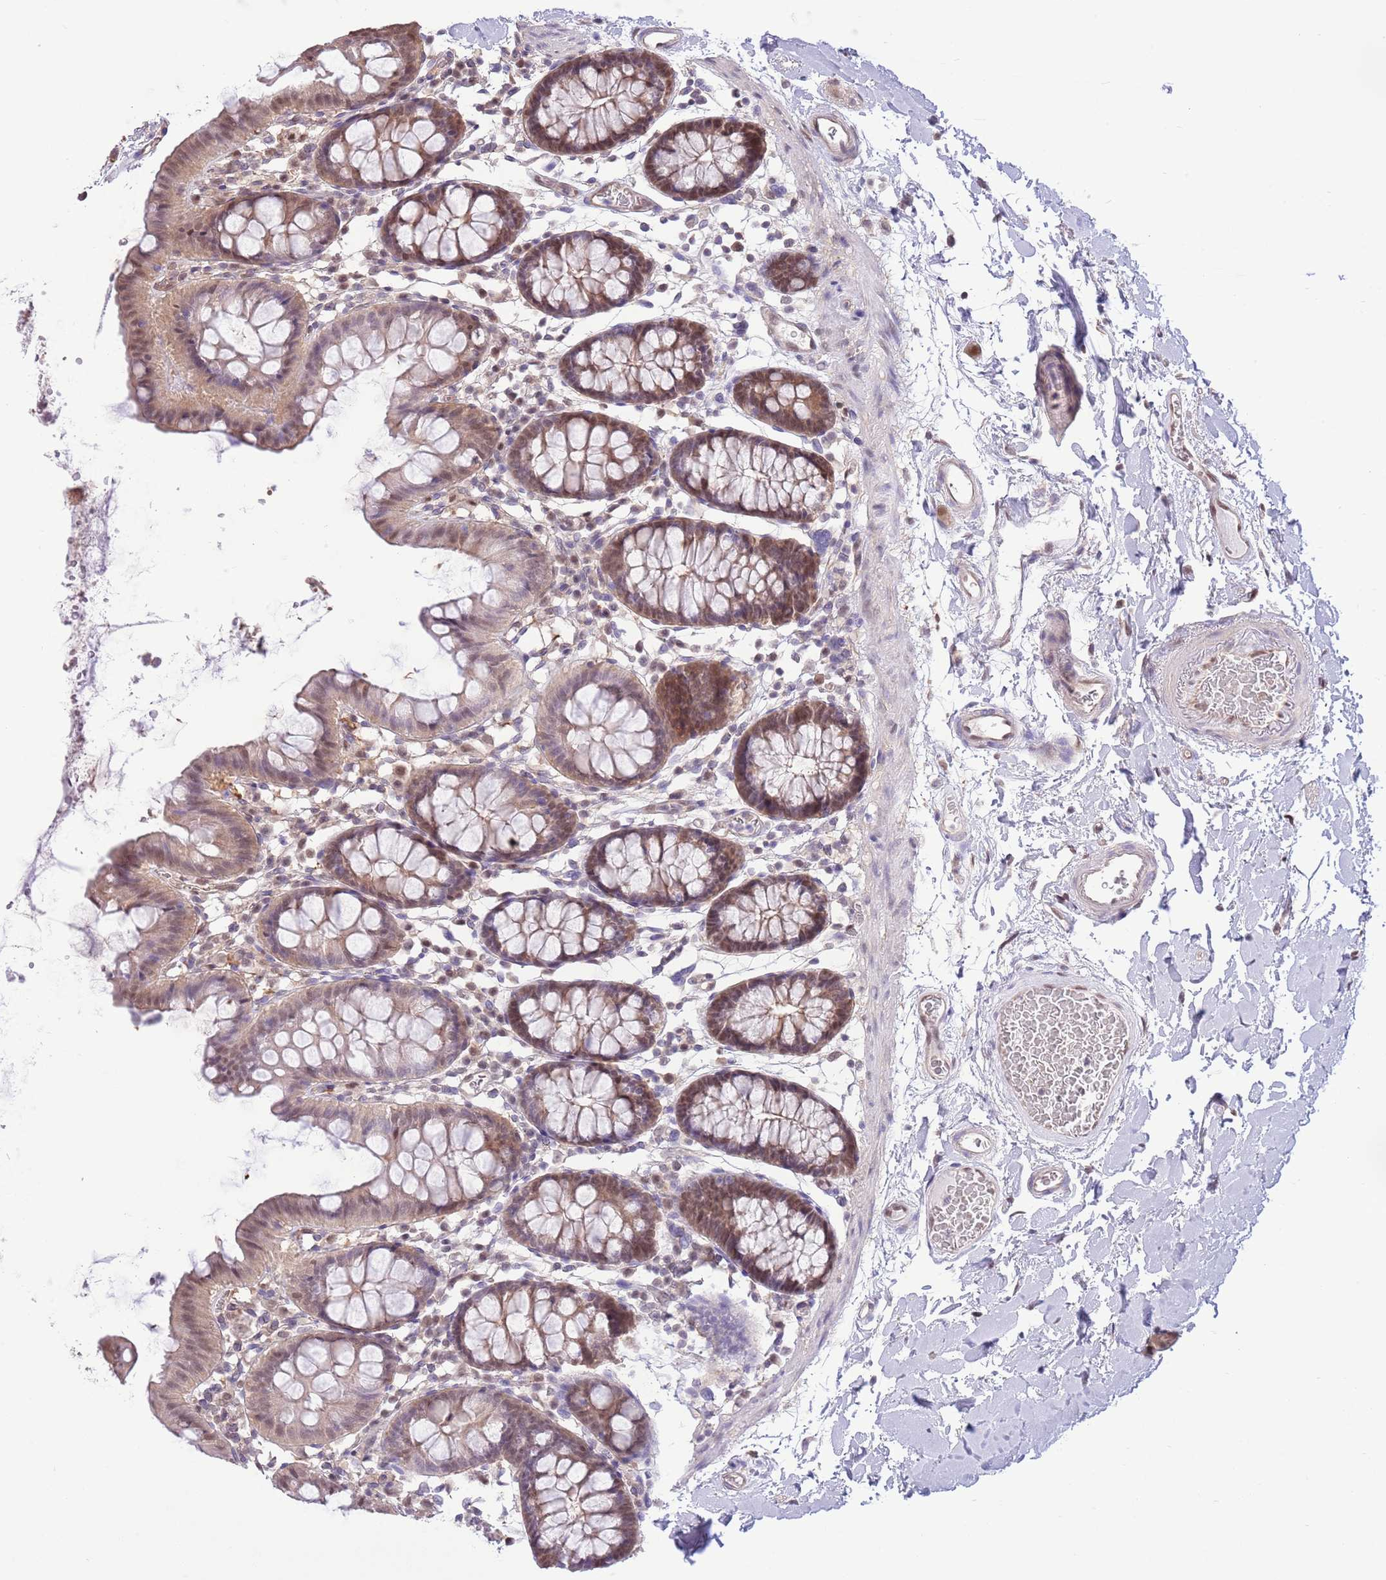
{"staining": {"intensity": "weak", "quantity": ">75%", "location": "cytoplasmic/membranous,nuclear"}, "tissue": "colon", "cell_type": "Endothelial cells", "image_type": "normal", "snomed": [{"axis": "morphology", "description": "Normal tissue, NOS"}, {"axis": "topography", "description": "Colon"}], "caption": "A high-resolution image shows IHC staining of benign colon, which shows weak cytoplasmic/membranous,nuclear positivity in about >75% of endothelial cells. The protein is shown in brown color, while the nuclei are stained blue.", "gene": "NSFL1C", "patient": {"sex": "male", "age": 75}}